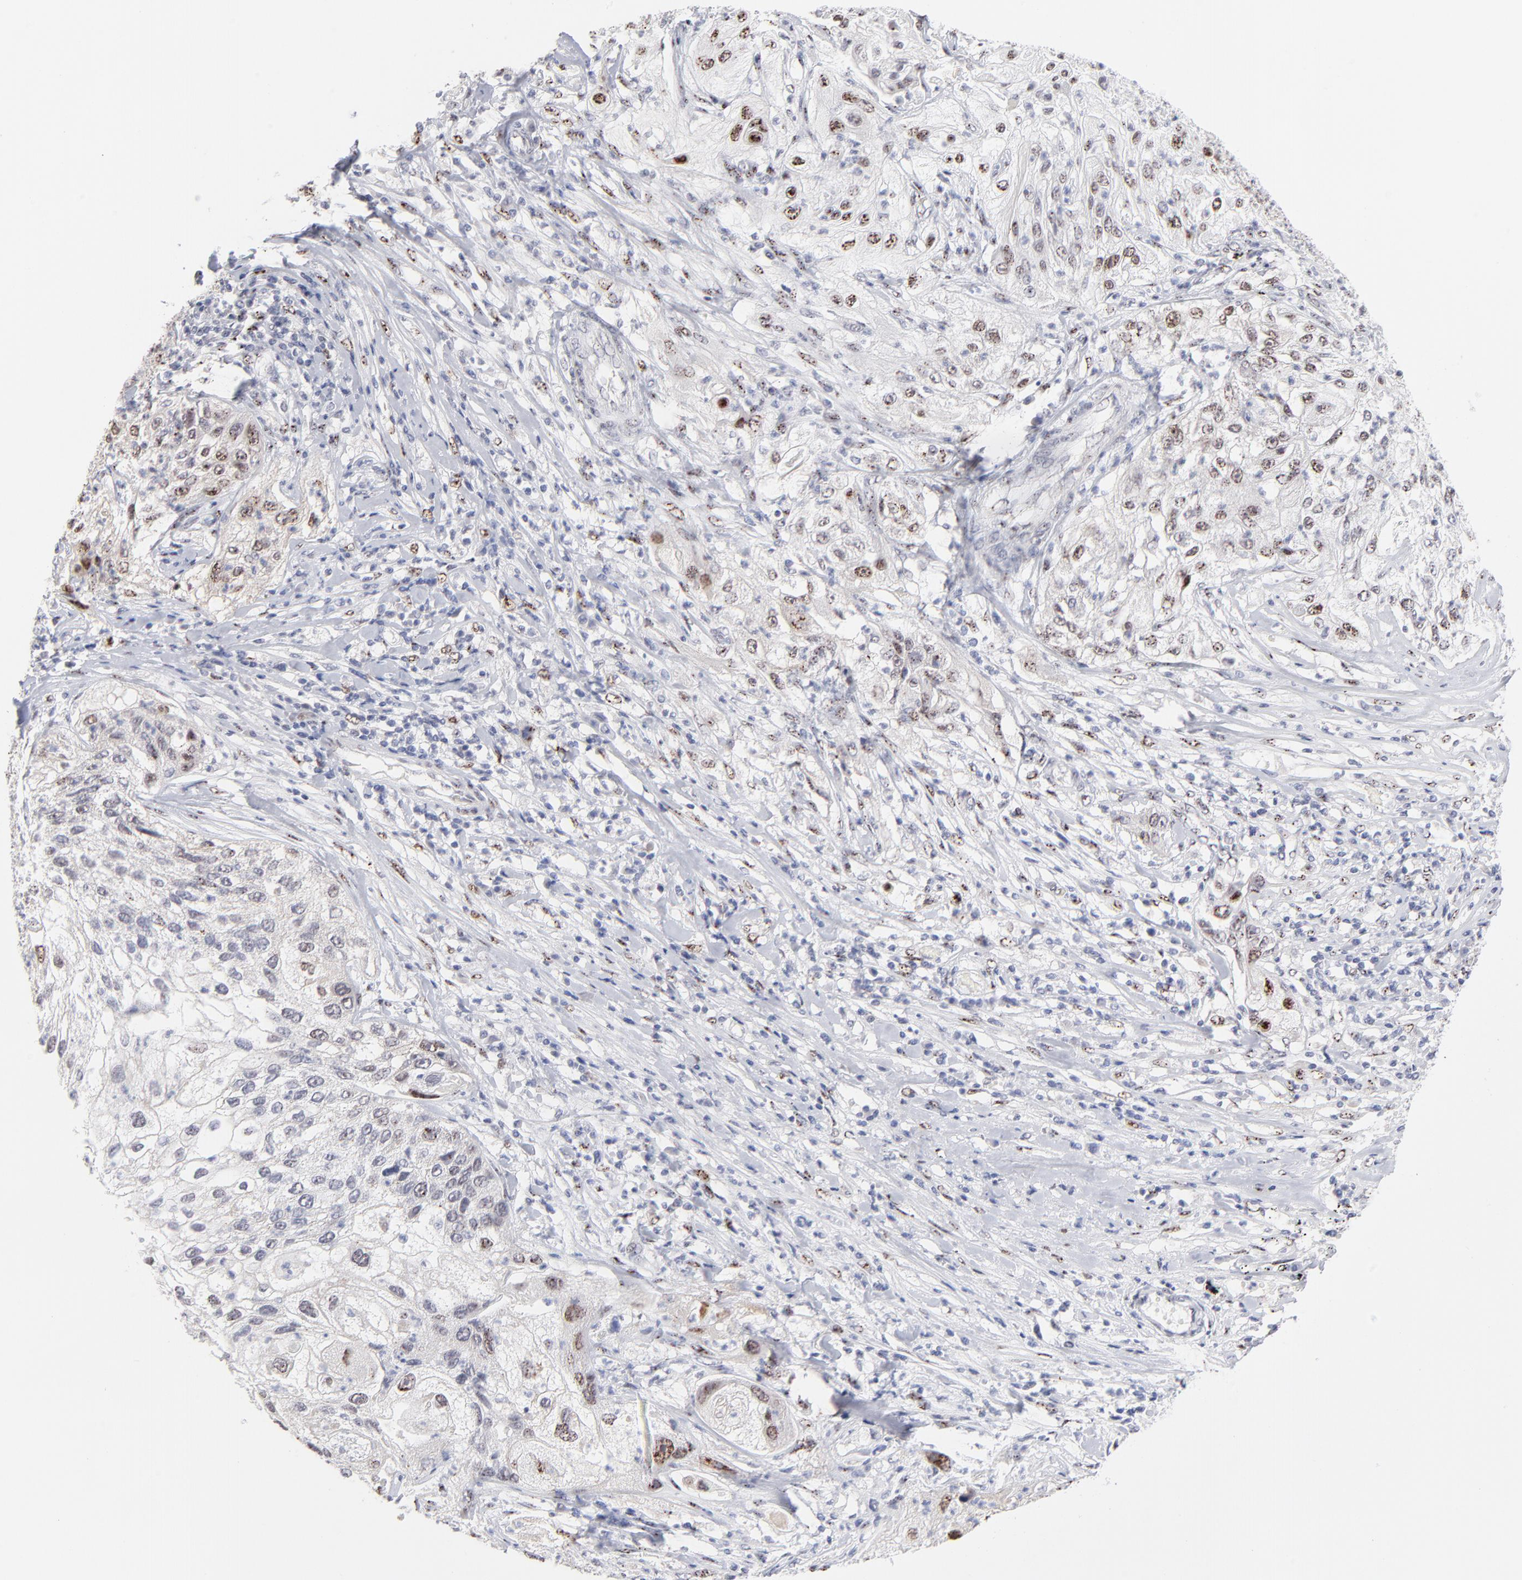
{"staining": {"intensity": "strong", "quantity": "25%-75%", "location": "nuclear"}, "tissue": "lung cancer", "cell_type": "Tumor cells", "image_type": "cancer", "snomed": [{"axis": "morphology", "description": "Inflammation, NOS"}, {"axis": "morphology", "description": "Squamous cell carcinoma, NOS"}, {"axis": "topography", "description": "Lymph node"}, {"axis": "topography", "description": "Soft tissue"}, {"axis": "topography", "description": "Lung"}], "caption": "Lung cancer (squamous cell carcinoma) was stained to show a protein in brown. There is high levels of strong nuclear expression in about 25%-75% of tumor cells. Using DAB (3,3'-diaminobenzidine) (brown) and hematoxylin (blue) stains, captured at high magnification using brightfield microscopy.", "gene": "STAT3", "patient": {"sex": "male", "age": 66}}